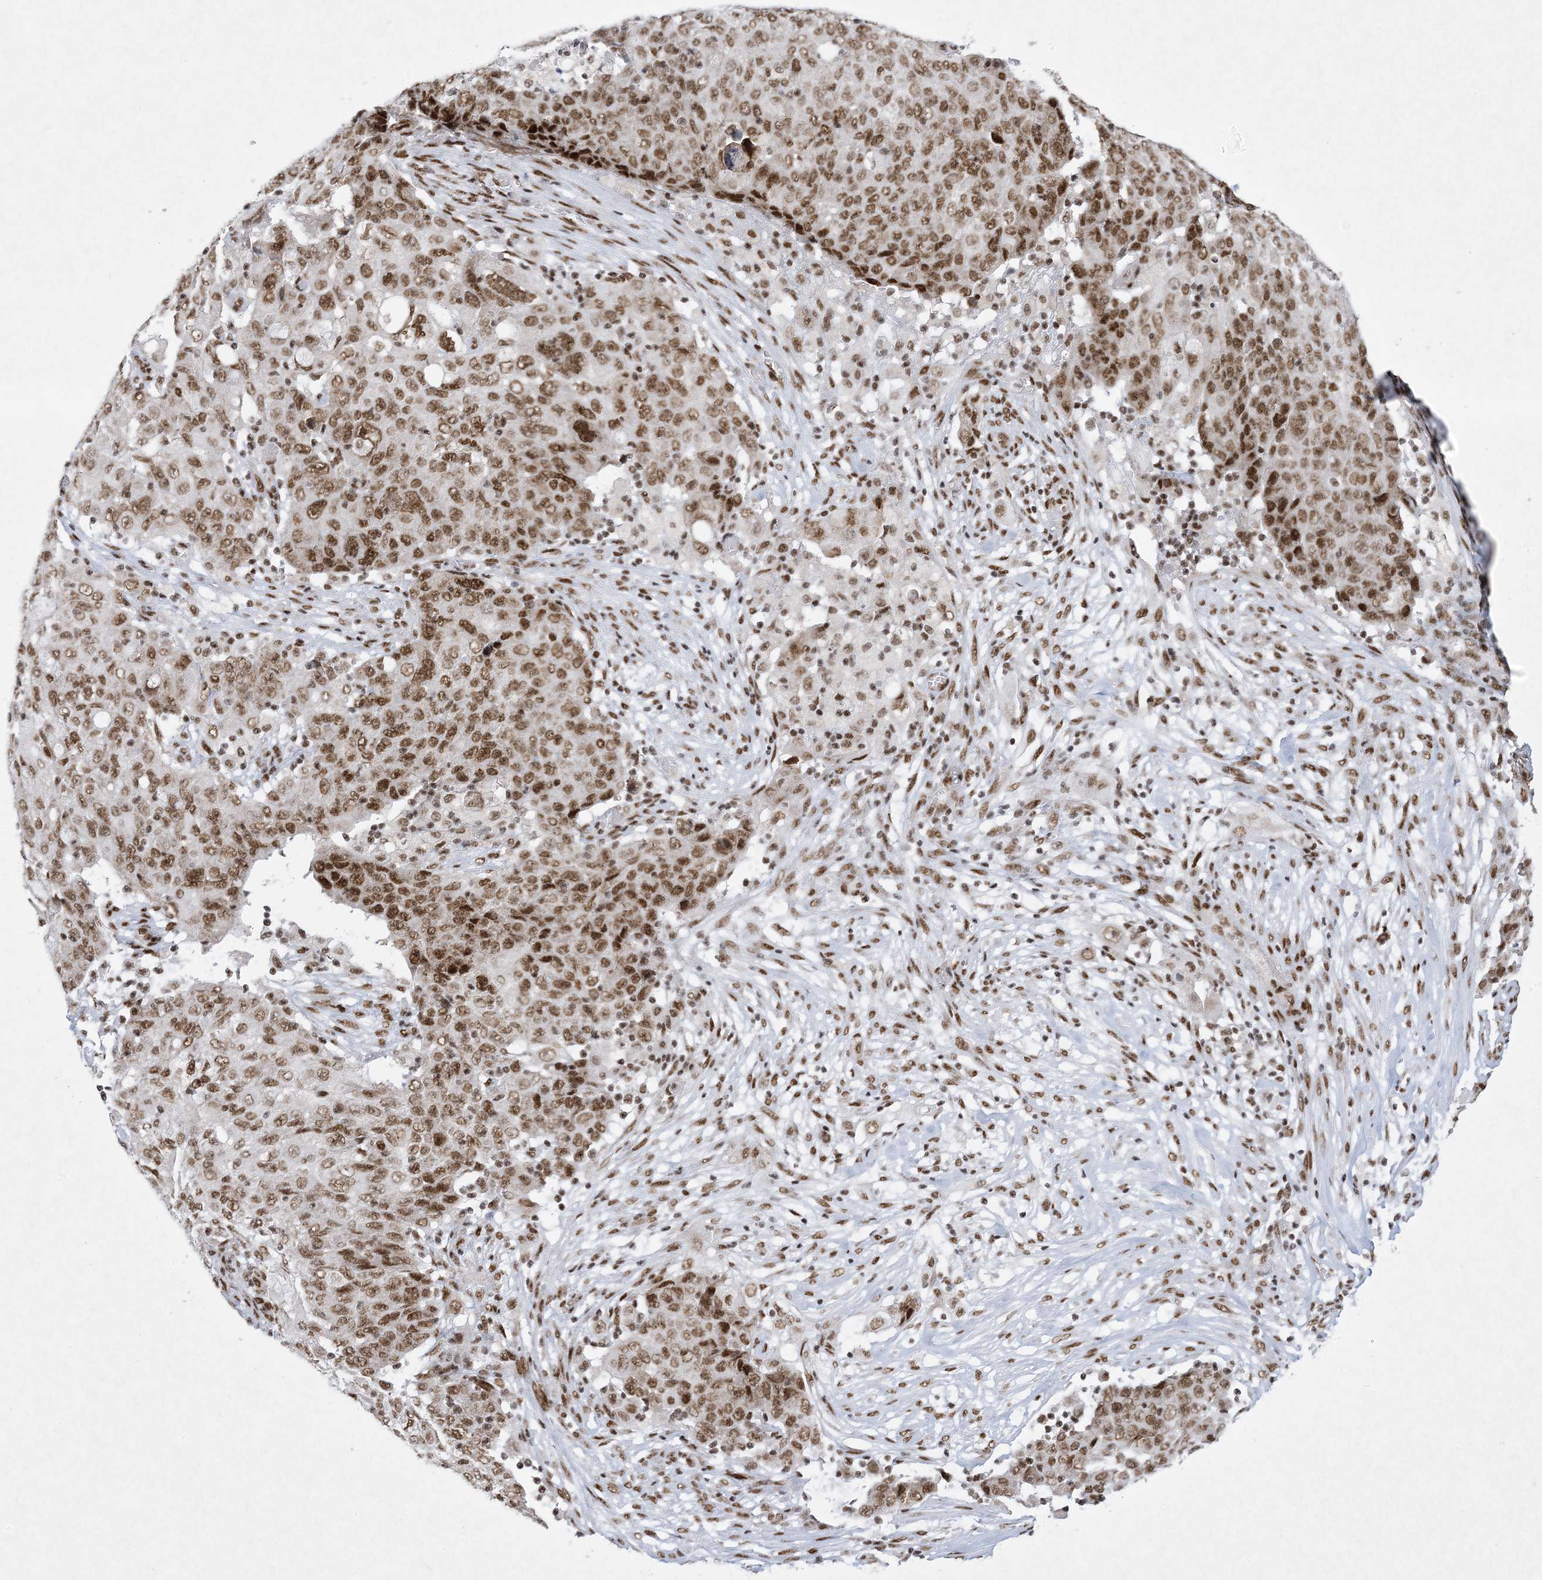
{"staining": {"intensity": "moderate", "quantity": ">75%", "location": "nuclear"}, "tissue": "ovarian cancer", "cell_type": "Tumor cells", "image_type": "cancer", "snomed": [{"axis": "morphology", "description": "Carcinoma, endometroid"}, {"axis": "topography", "description": "Ovary"}], "caption": "An image of endometroid carcinoma (ovarian) stained for a protein exhibits moderate nuclear brown staining in tumor cells.", "gene": "PKNOX2", "patient": {"sex": "female", "age": 42}}